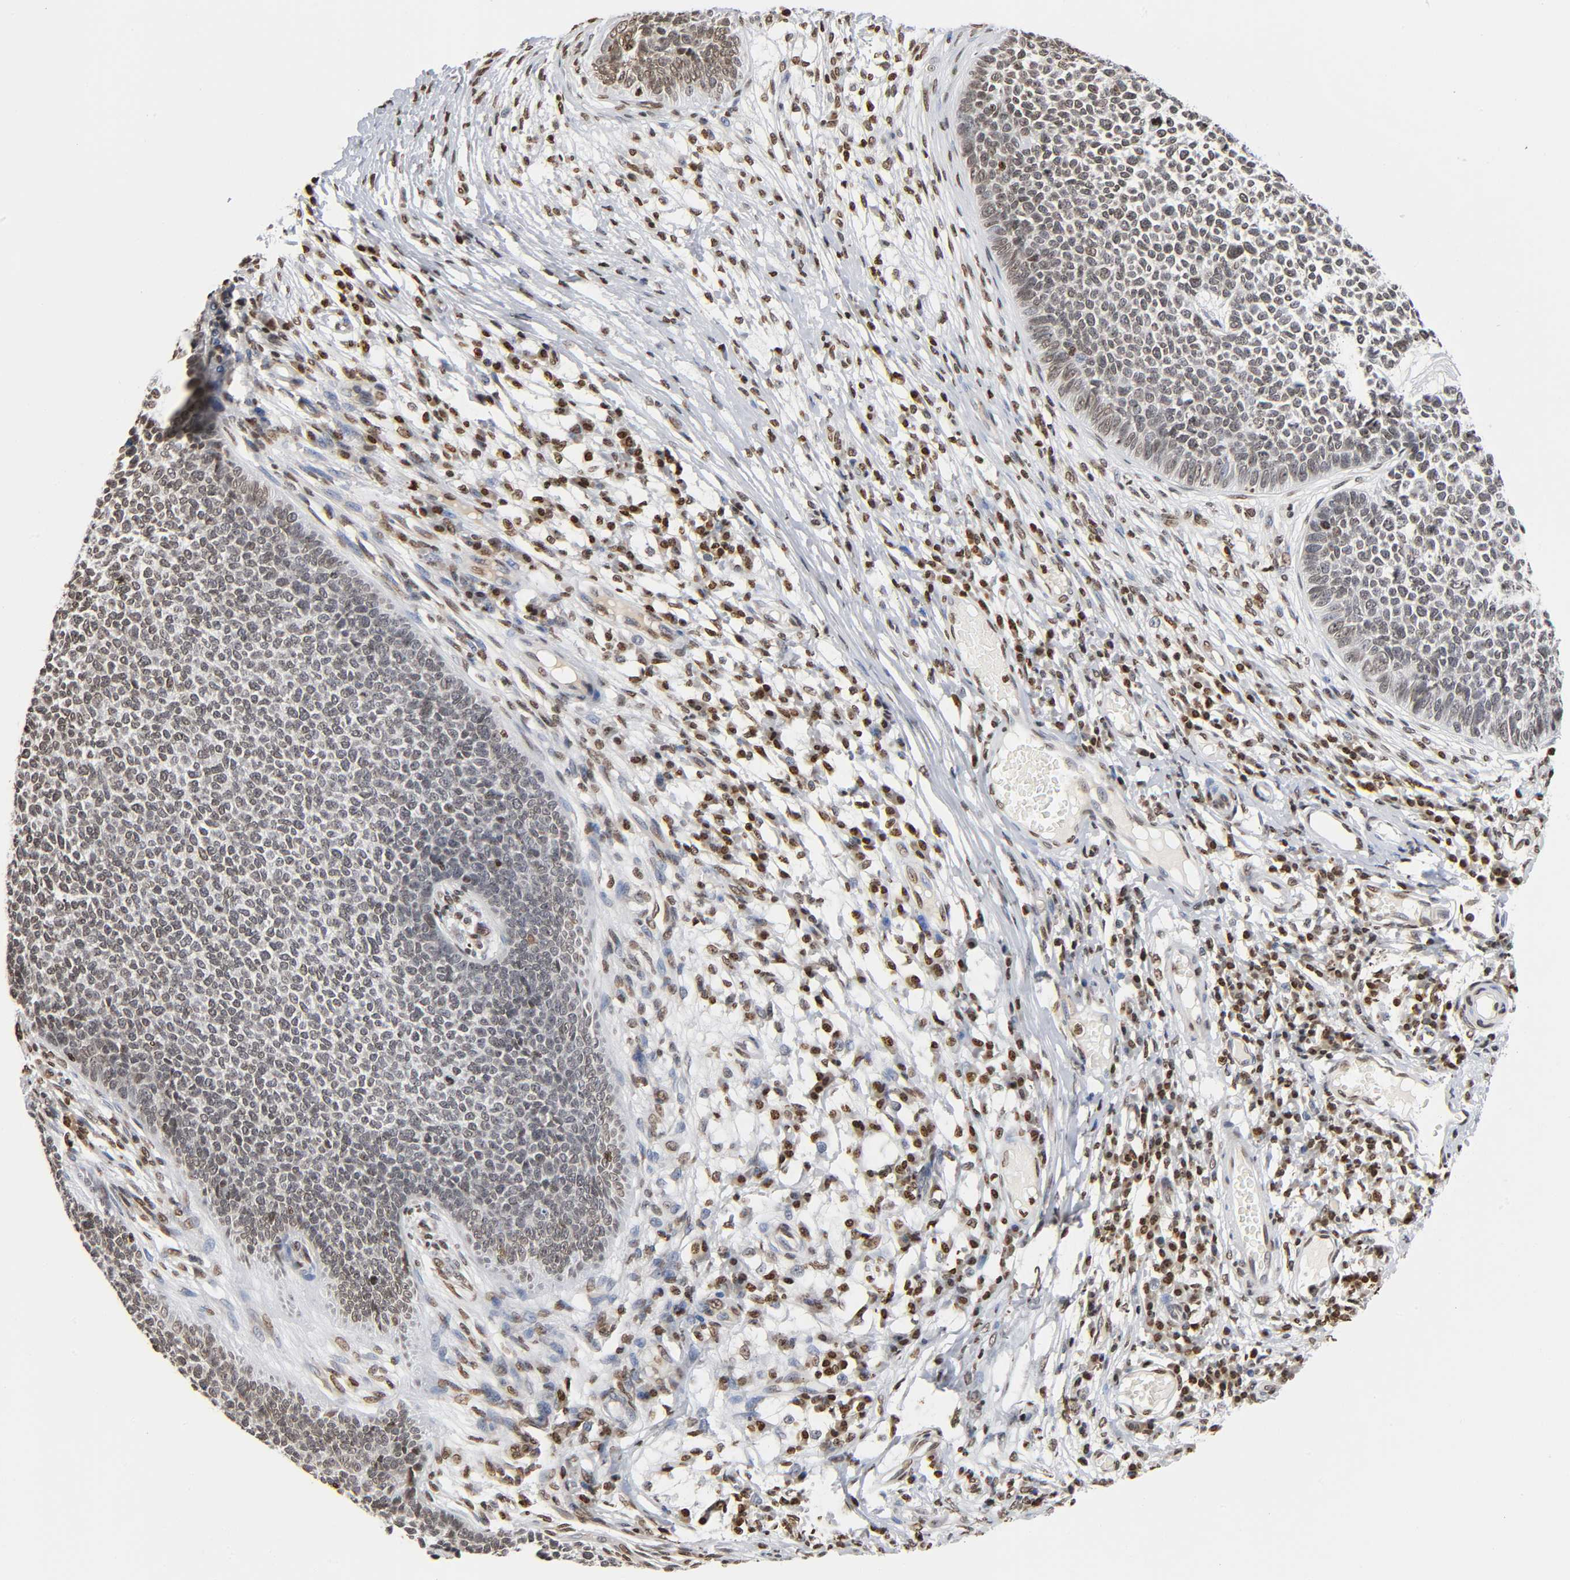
{"staining": {"intensity": "moderate", "quantity": ">75%", "location": "nuclear"}, "tissue": "skin cancer", "cell_type": "Tumor cells", "image_type": "cancer", "snomed": [{"axis": "morphology", "description": "Basal cell carcinoma"}, {"axis": "topography", "description": "Skin"}], "caption": "This is an image of immunohistochemistry (IHC) staining of skin cancer, which shows moderate expression in the nuclear of tumor cells.", "gene": "HOXA6", "patient": {"sex": "female", "age": 84}}